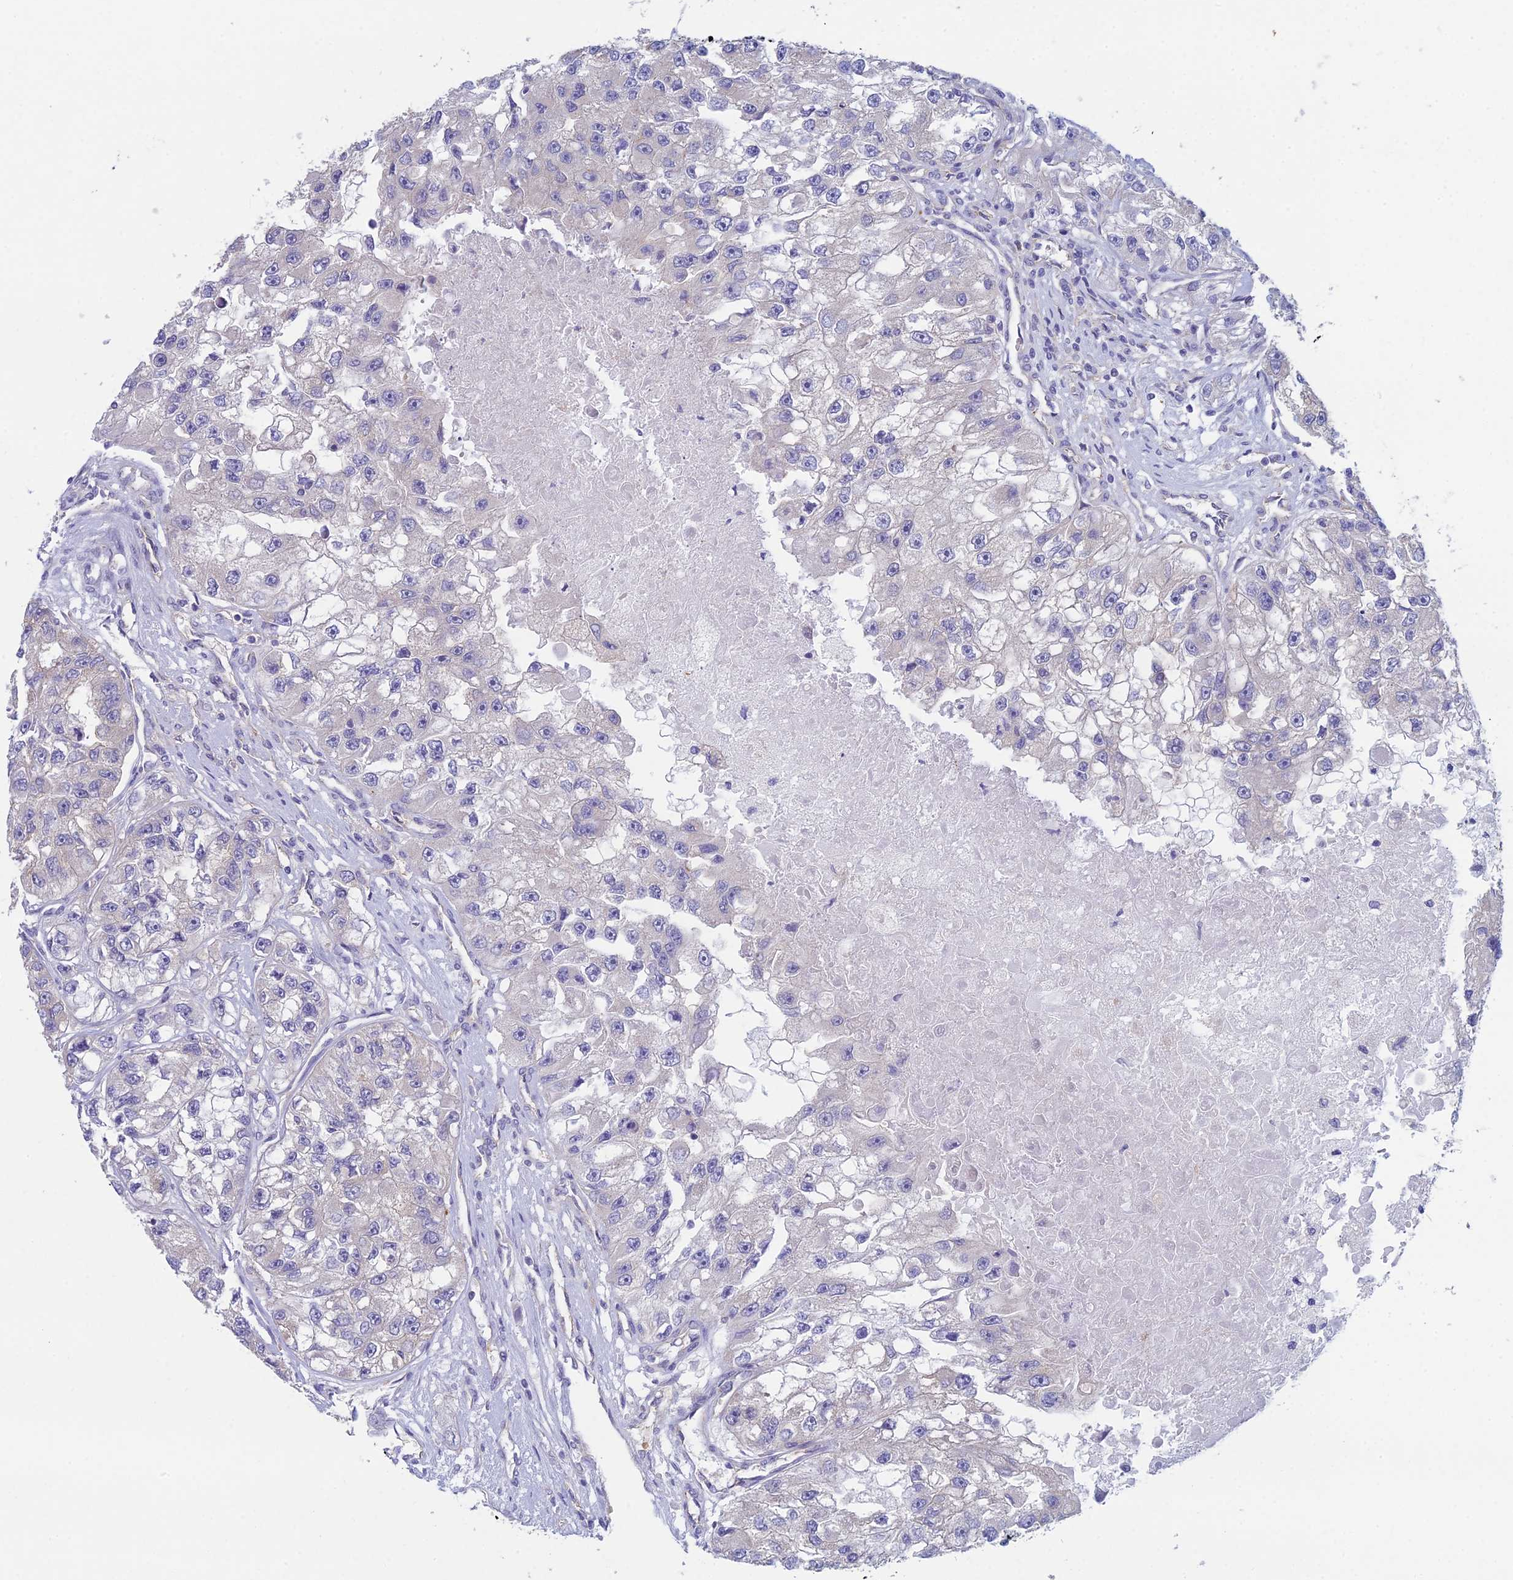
{"staining": {"intensity": "negative", "quantity": "none", "location": "none"}, "tissue": "renal cancer", "cell_type": "Tumor cells", "image_type": "cancer", "snomed": [{"axis": "morphology", "description": "Adenocarcinoma, NOS"}, {"axis": "topography", "description": "Kidney"}], "caption": "High magnification brightfield microscopy of adenocarcinoma (renal) stained with DAB (3,3'-diaminobenzidine) (brown) and counterstained with hematoxylin (blue): tumor cells show no significant expression. (Stains: DAB IHC with hematoxylin counter stain, Microscopy: brightfield microscopy at high magnification).", "gene": "ZNF564", "patient": {"sex": "male", "age": 63}}